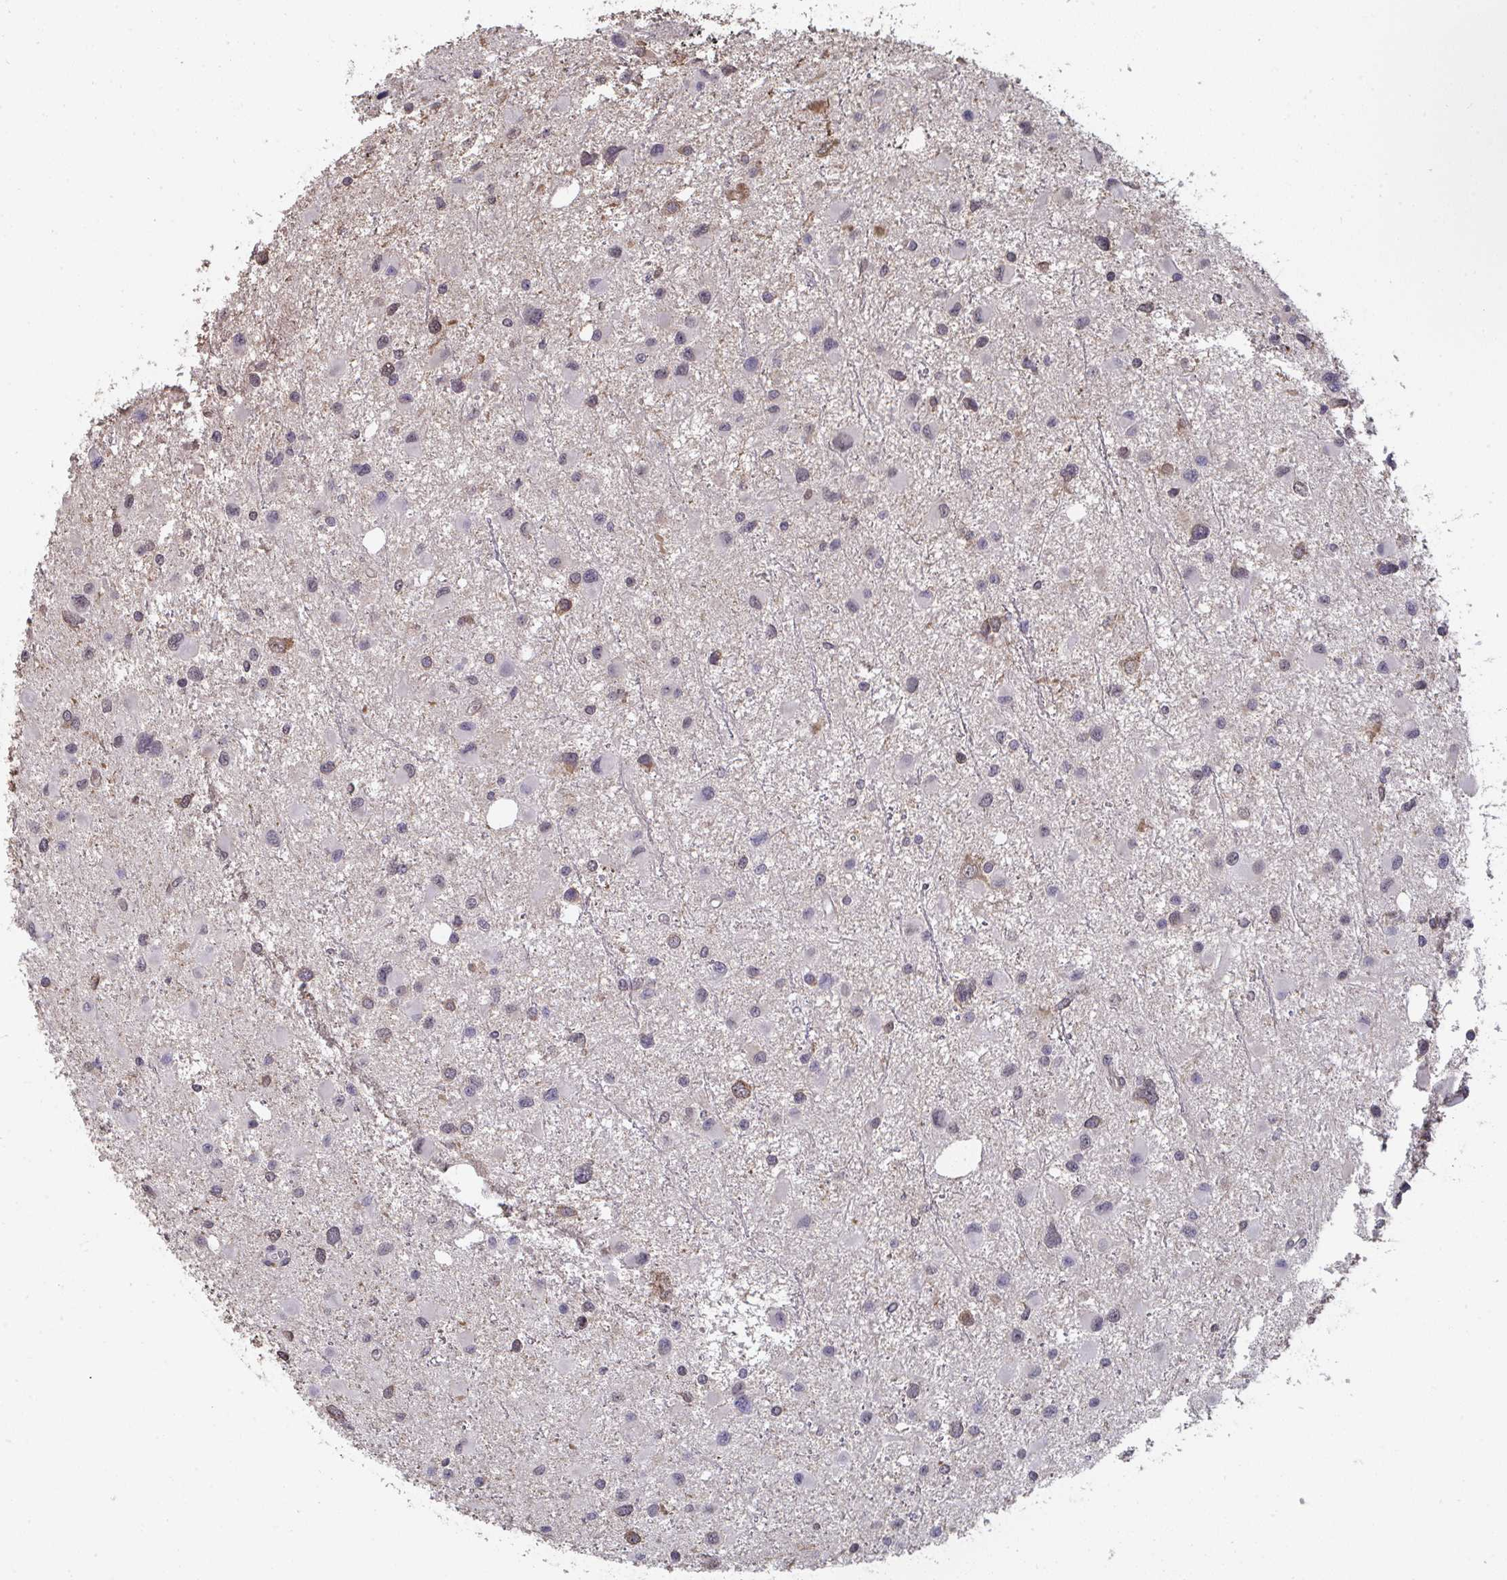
{"staining": {"intensity": "negative", "quantity": "none", "location": "none"}, "tissue": "glioma", "cell_type": "Tumor cells", "image_type": "cancer", "snomed": [{"axis": "morphology", "description": "Glioma, malignant, Low grade"}, {"axis": "topography", "description": "Brain"}], "caption": "Tumor cells show no significant protein positivity in low-grade glioma (malignant). The staining was performed using DAB to visualize the protein expression in brown, while the nuclei were stained in blue with hematoxylin (Magnification: 20x).", "gene": "LIX1", "patient": {"sex": "female", "age": 32}}